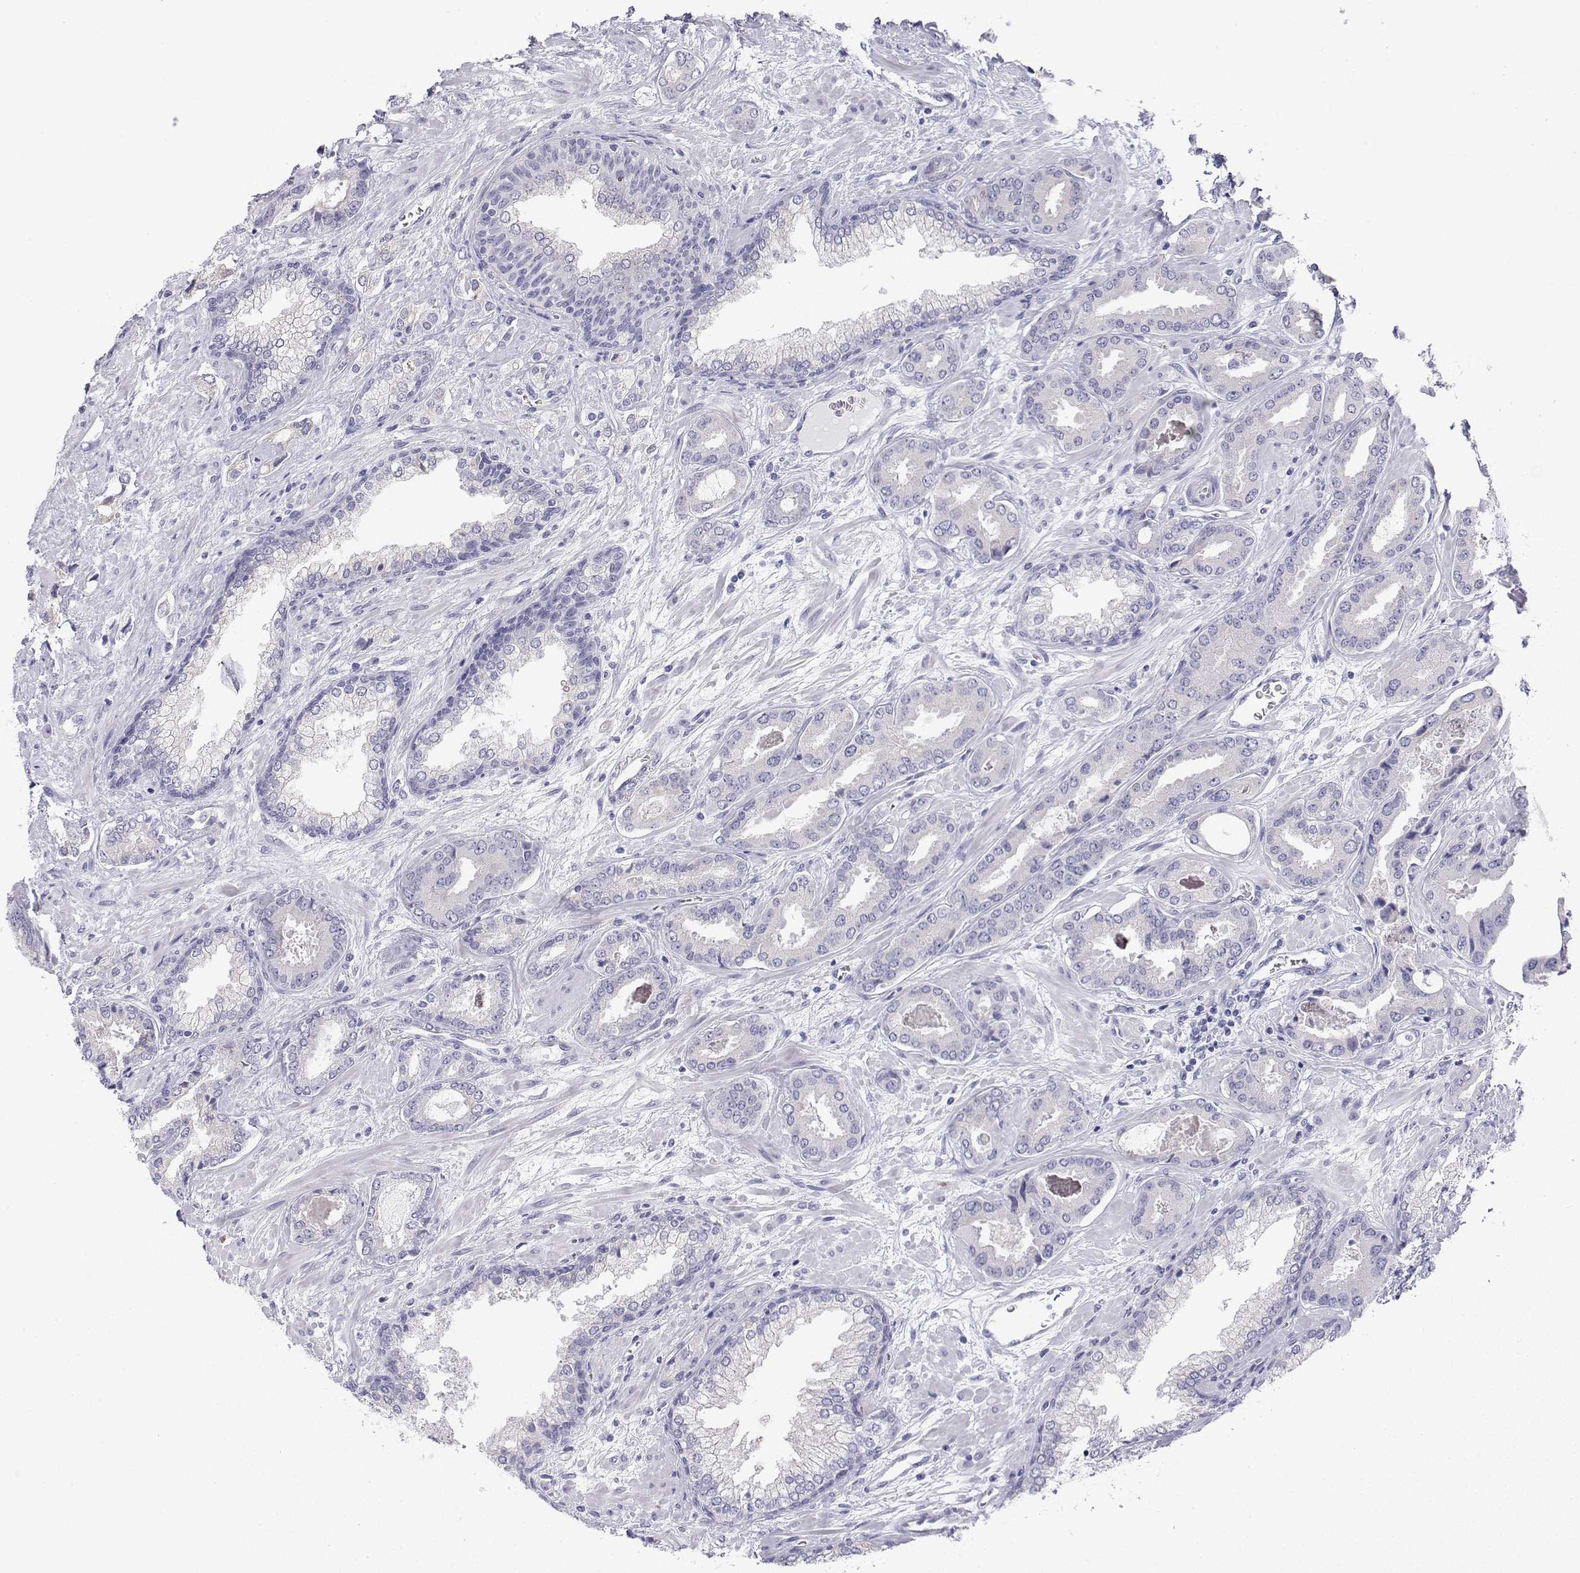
{"staining": {"intensity": "negative", "quantity": "none", "location": "none"}, "tissue": "prostate cancer", "cell_type": "Tumor cells", "image_type": "cancer", "snomed": [{"axis": "morphology", "description": "Adenocarcinoma, Low grade"}, {"axis": "topography", "description": "Prostate"}], "caption": "Immunohistochemical staining of low-grade adenocarcinoma (prostate) displays no significant positivity in tumor cells.", "gene": "MISP", "patient": {"sex": "male", "age": 61}}